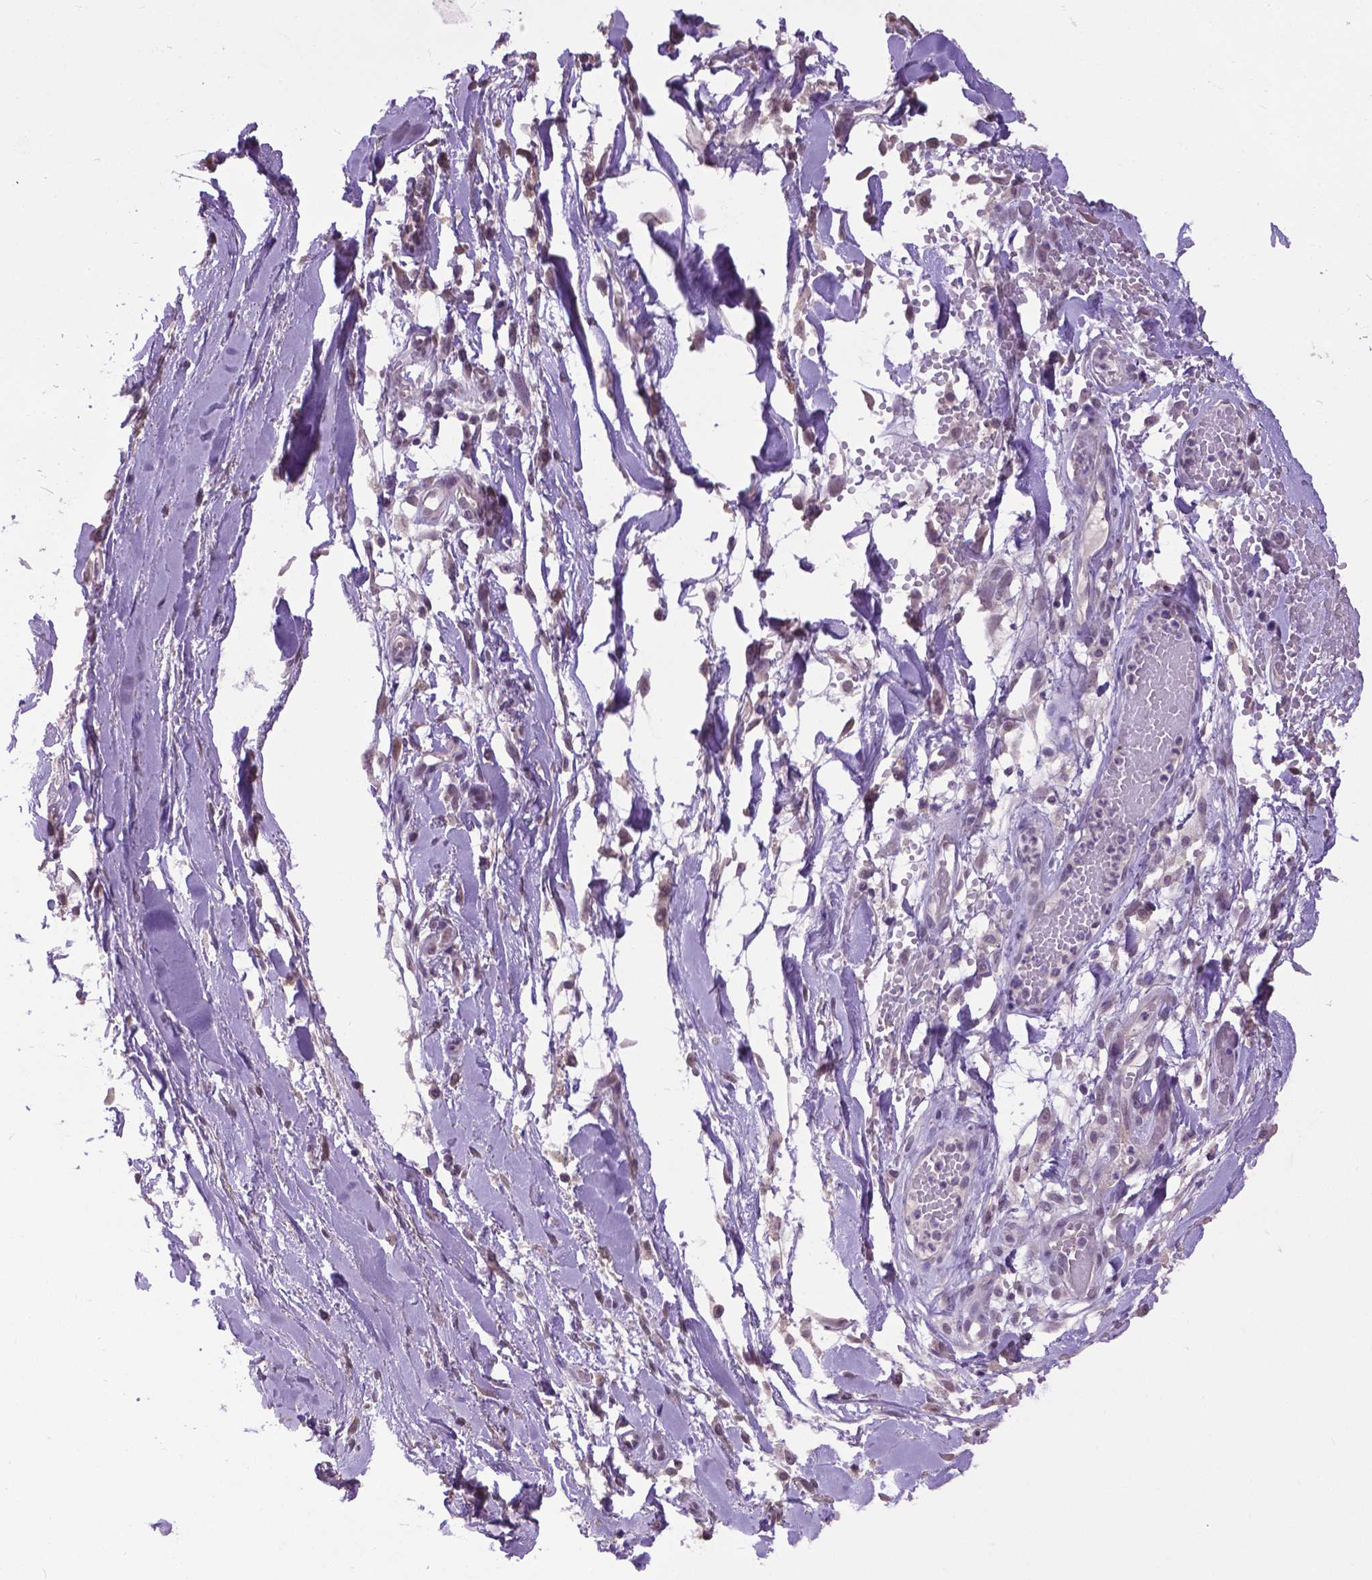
{"staining": {"intensity": "weak", "quantity": "<25%", "location": "cytoplasmic/membranous"}, "tissue": "adipose tissue", "cell_type": "Adipocytes", "image_type": "normal", "snomed": [{"axis": "morphology", "description": "Normal tissue, NOS"}, {"axis": "topography", "description": "Cartilage tissue"}, {"axis": "topography", "description": "Nasopharynx"}, {"axis": "topography", "description": "Thyroid gland"}], "caption": "Immunohistochemistry photomicrograph of normal human adipose tissue stained for a protein (brown), which exhibits no positivity in adipocytes.", "gene": "CPM", "patient": {"sex": "male", "age": 63}}